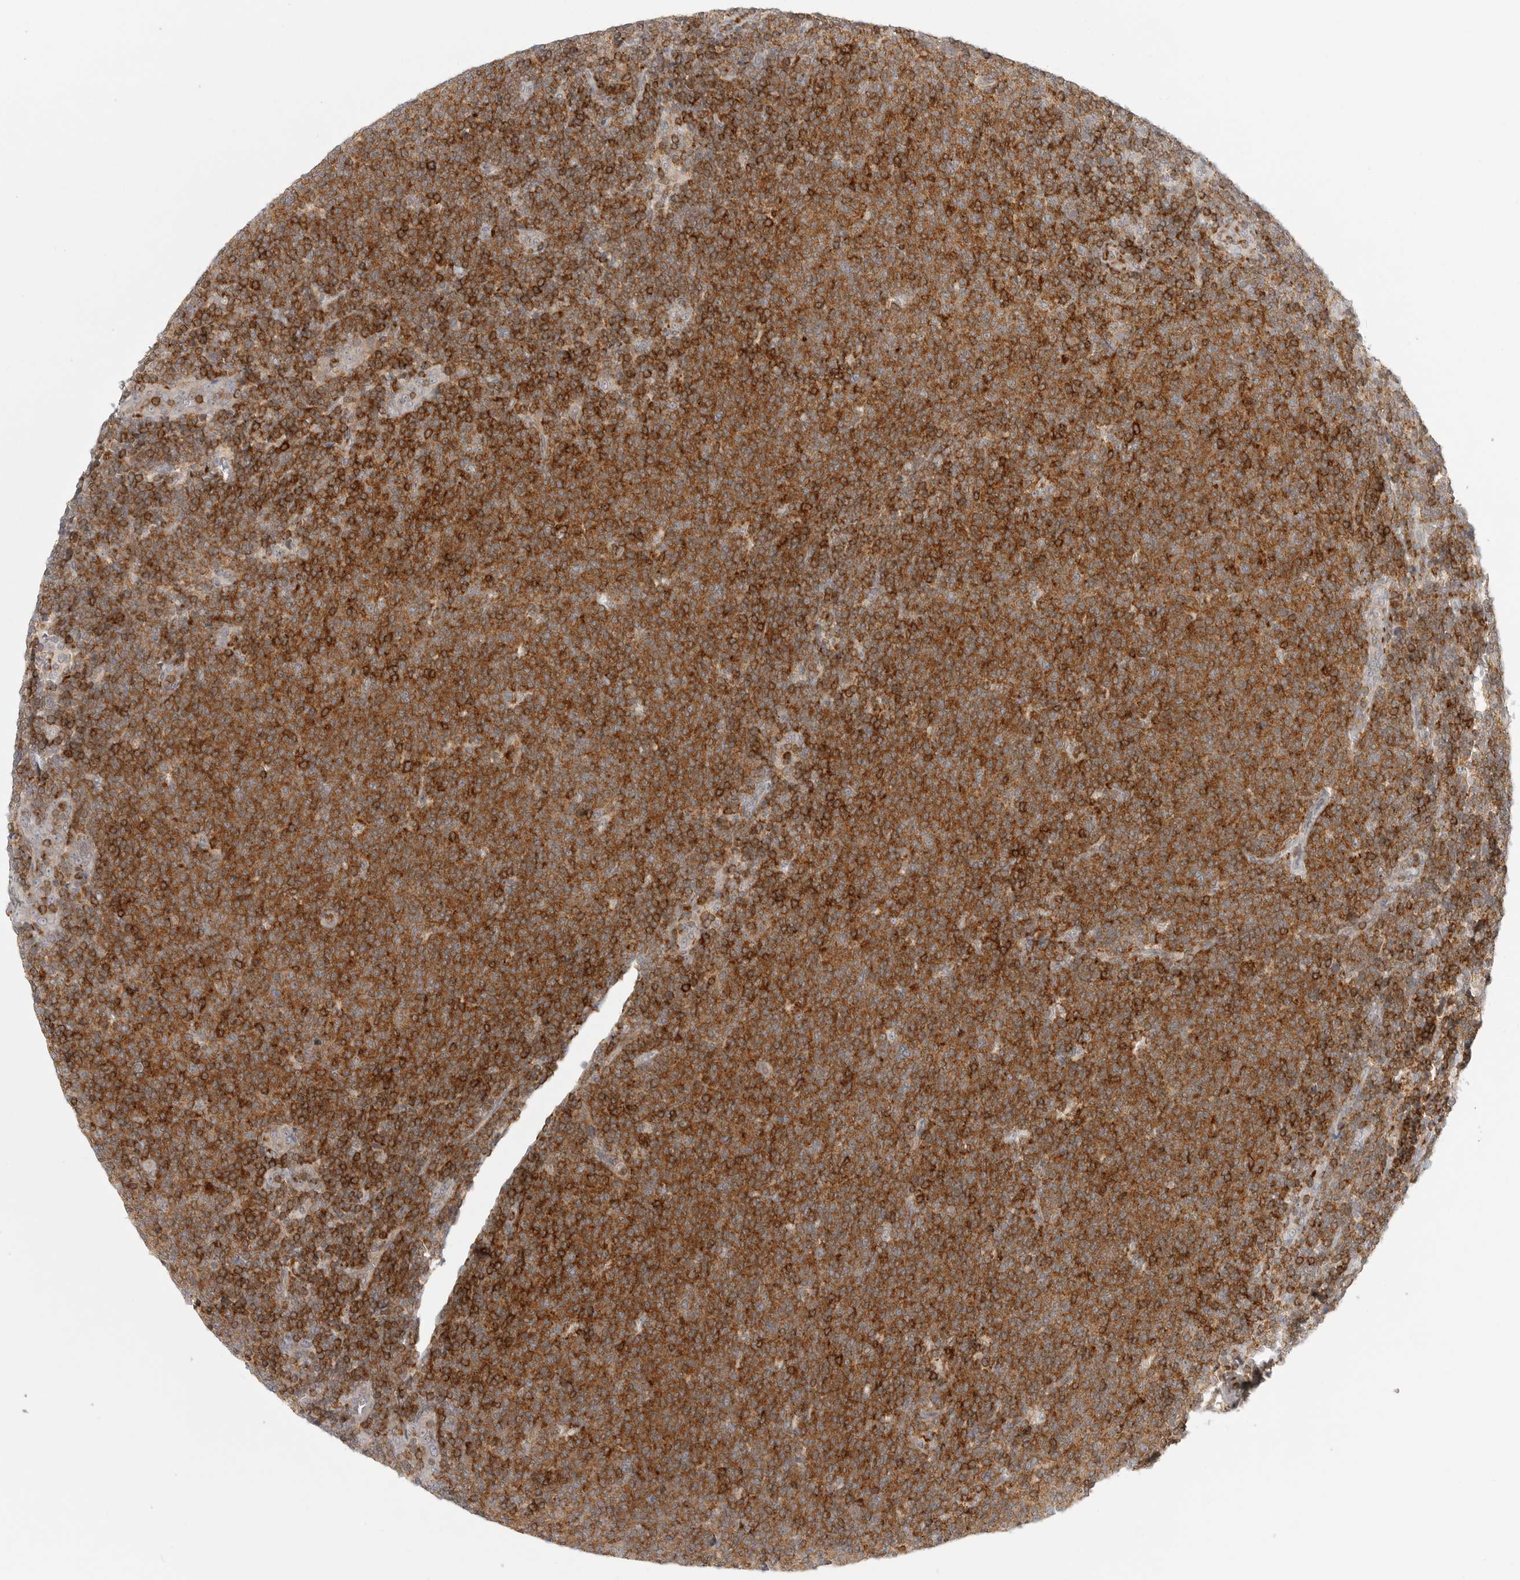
{"staining": {"intensity": "strong", "quantity": ">75%", "location": "cytoplasmic/membranous"}, "tissue": "lymphoma", "cell_type": "Tumor cells", "image_type": "cancer", "snomed": [{"axis": "morphology", "description": "Malignant lymphoma, non-Hodgkin's type, Low grade"}, {"axis": "topography", "description": "Lymph node"}], "caption": "This is an image of immunohistochemistry staining of low-grade malignant lymphoma, non-Hodgkin's type, which shows strong positivity in the cytoplasmic/membranous of tumor cells.", "gene": "SH3KBP1", "patient": {"sex": "male", "age": 66}}